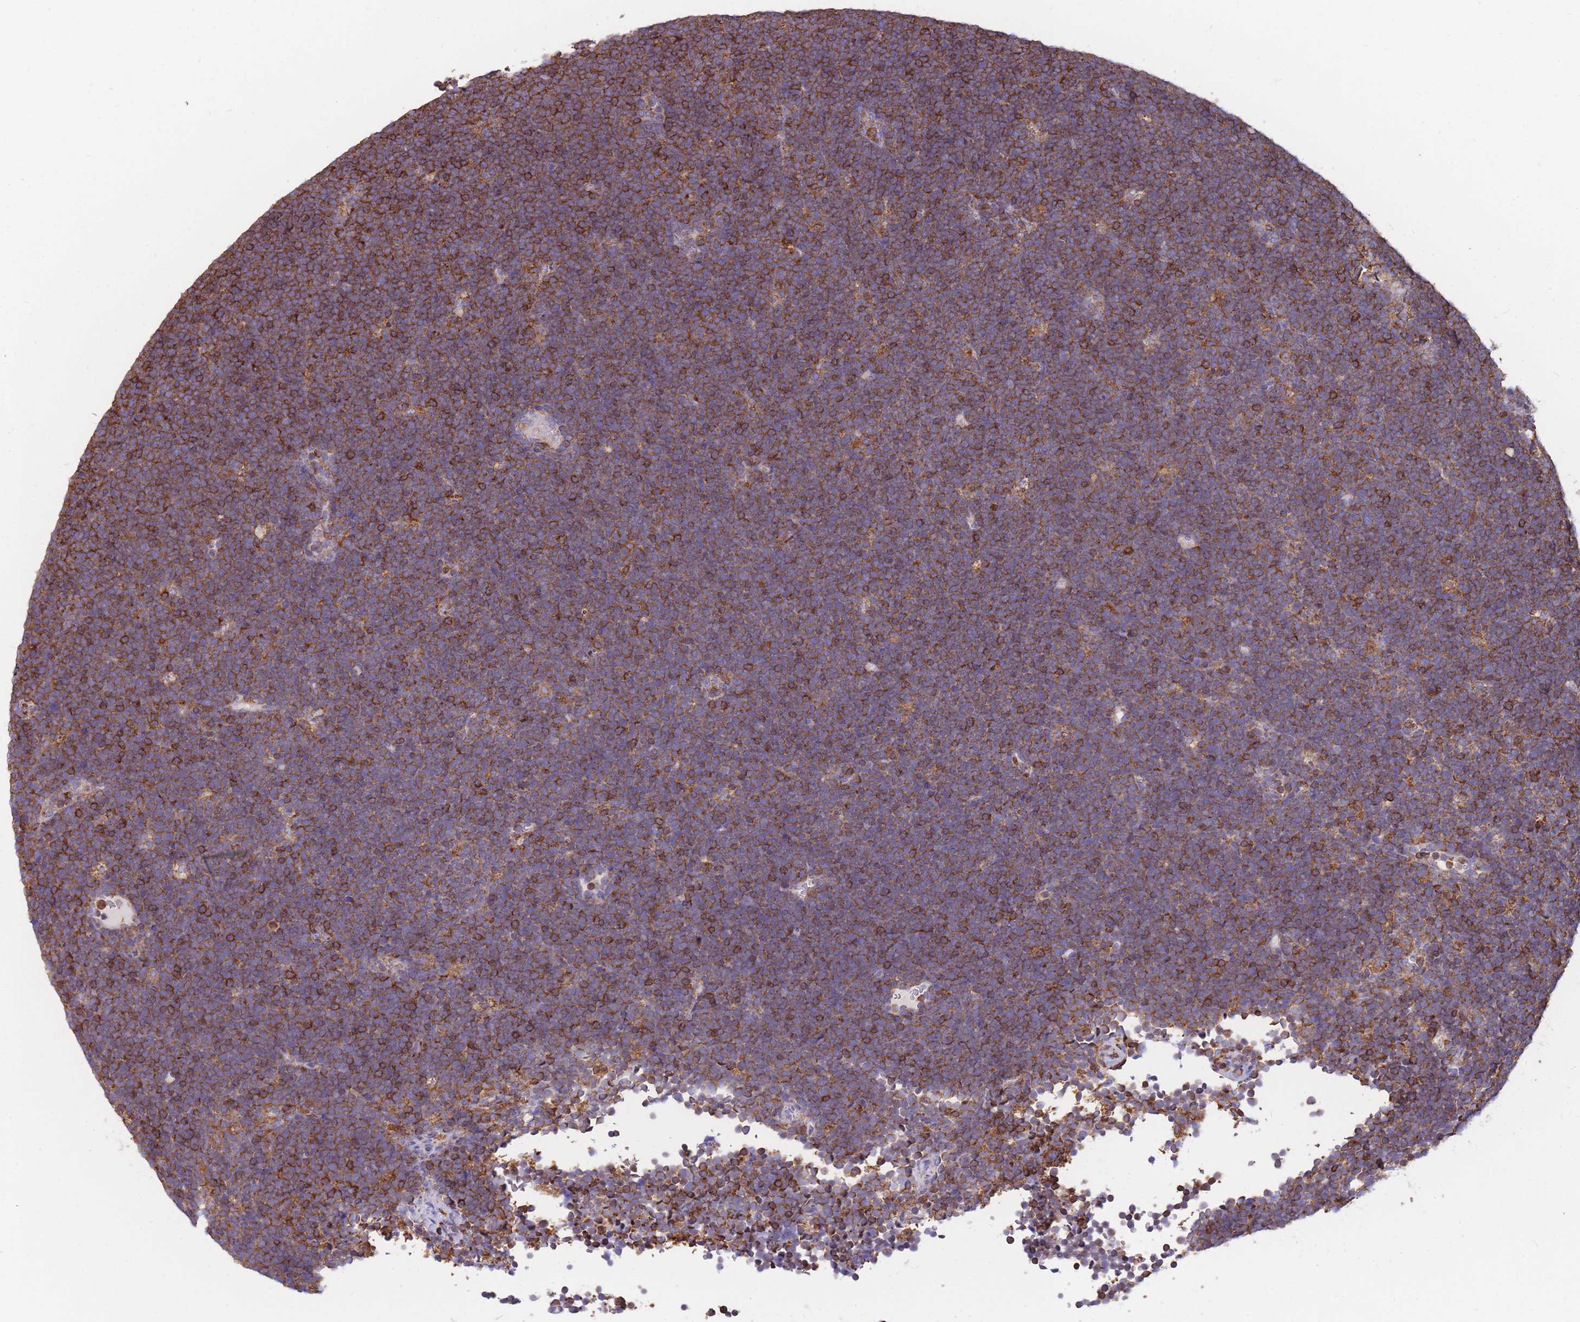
{"staining": {"intensity": "moderate", "quantity": ">75%", "location": "cytoplasmic/membranous"}, "tissue": "lymphoma", "cell_type": "Tumor cells", "image_type": "cancer", "snomed": [{"axis": "morphology", "description": "Malignant lymphoma, non-Hodgkin's type, High grade"}, {"axis": "topography", "description": "Lymph node"}], "caption": "An immunohistochemistry photomicrograph of tumor tissue is shown. Protein staining in brown highlights moderate cytoplasmic/membranous positivity in lymphoma within tumor cells. (DAB IHC with brightfield microscopy, high magnification).", "gene": "MRPL54", "patient": {"sex": "male", "age": 13}}